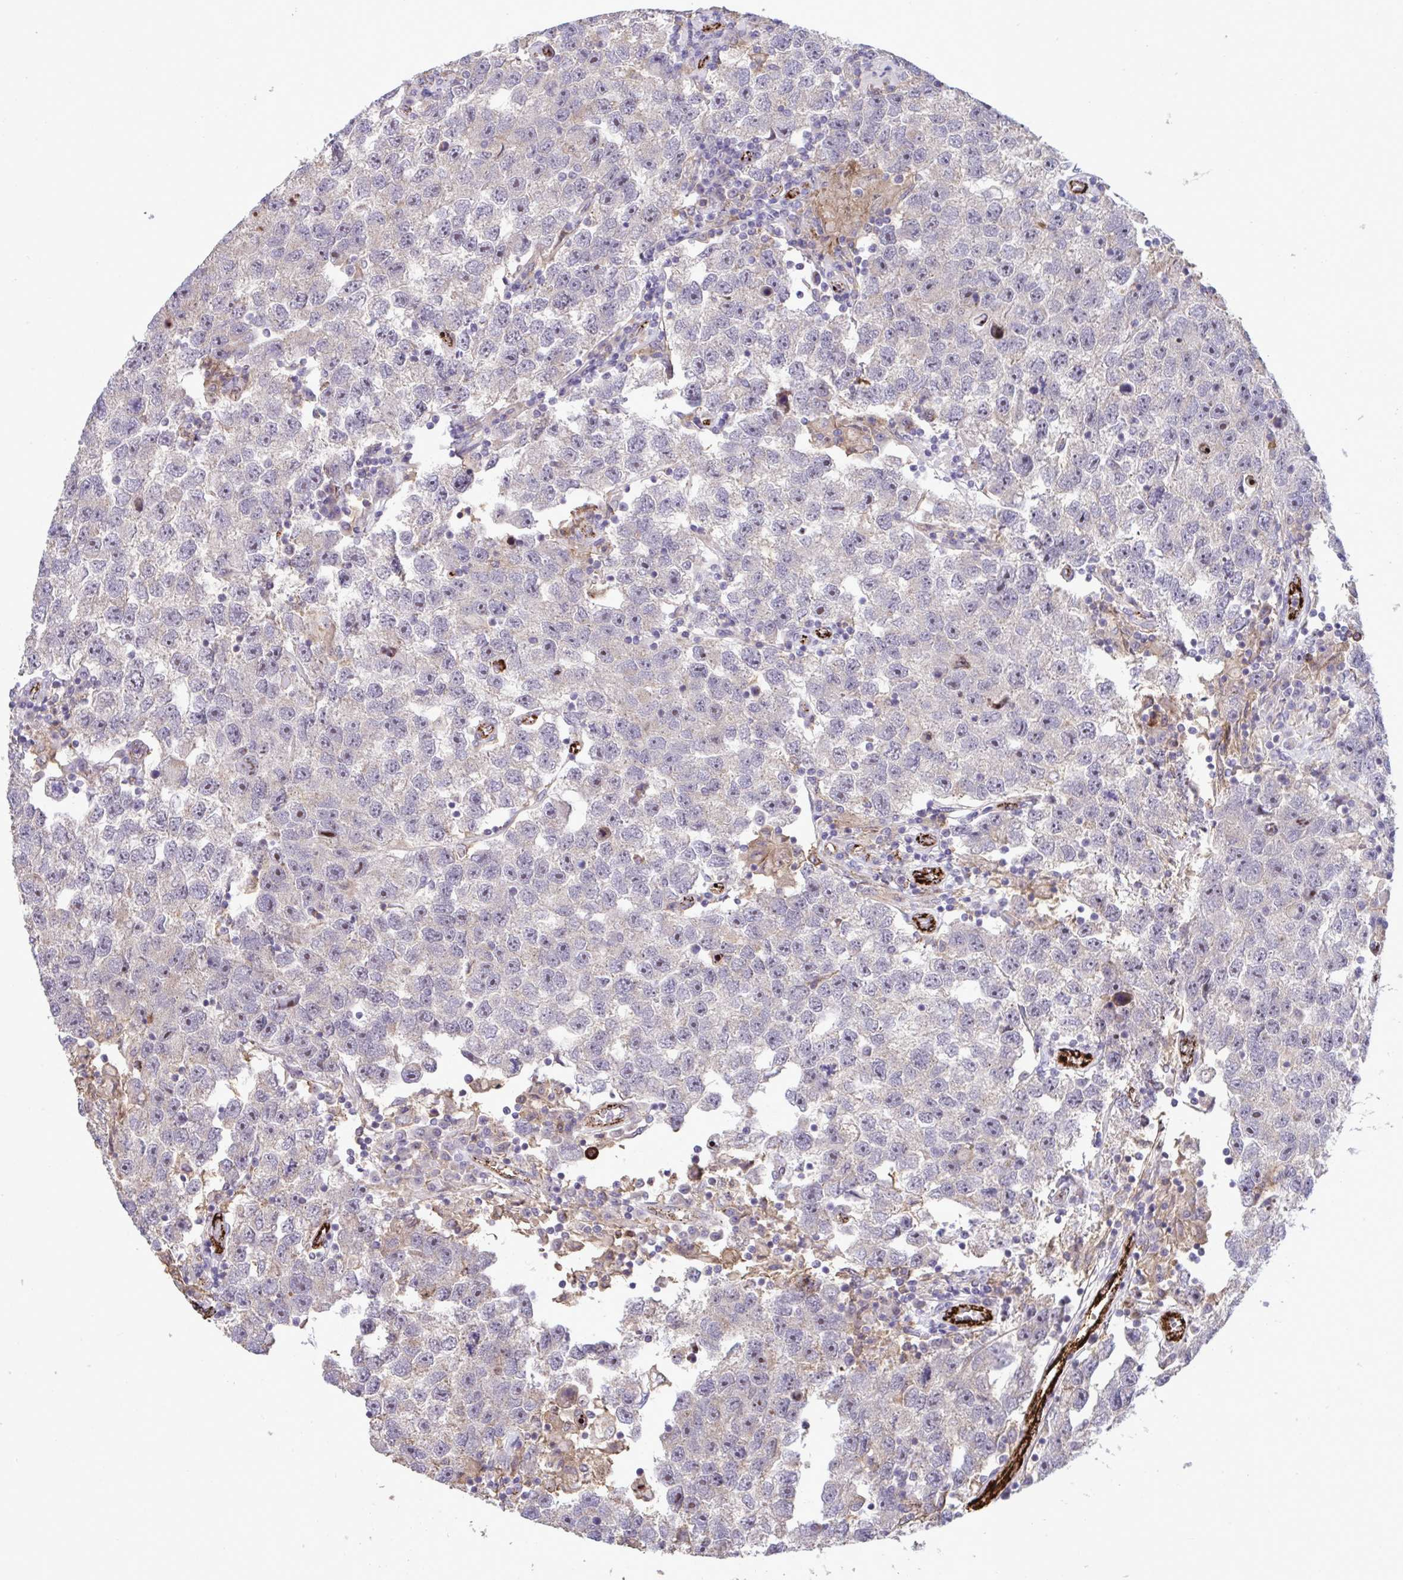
{"staining": {"intensity": "moderate", "quantity": "<25%", "location": "cytoplasmic/membranous,nuclear"}, "tissue": "testis cancer", "cell_type": "Tumor cells", "image_type": "cancer", "snomed": [{"axis": "morphology", "description": "Seminoma, NOS"}, {"axis": "topography", "description": "Testis"}], "caption": "Immunohistochemistry image of neoplastic tissue: testis seminoma stained using IHC exhibits low levels of moderate protein expression localized specifically in the cytoplasmic/membranous and nuclear of tumor cells, appearing as a cytoplasmic/membranous and nuclear brown color.", "gene": "CD101", "patient": {"sex": "male", "age": 26}}